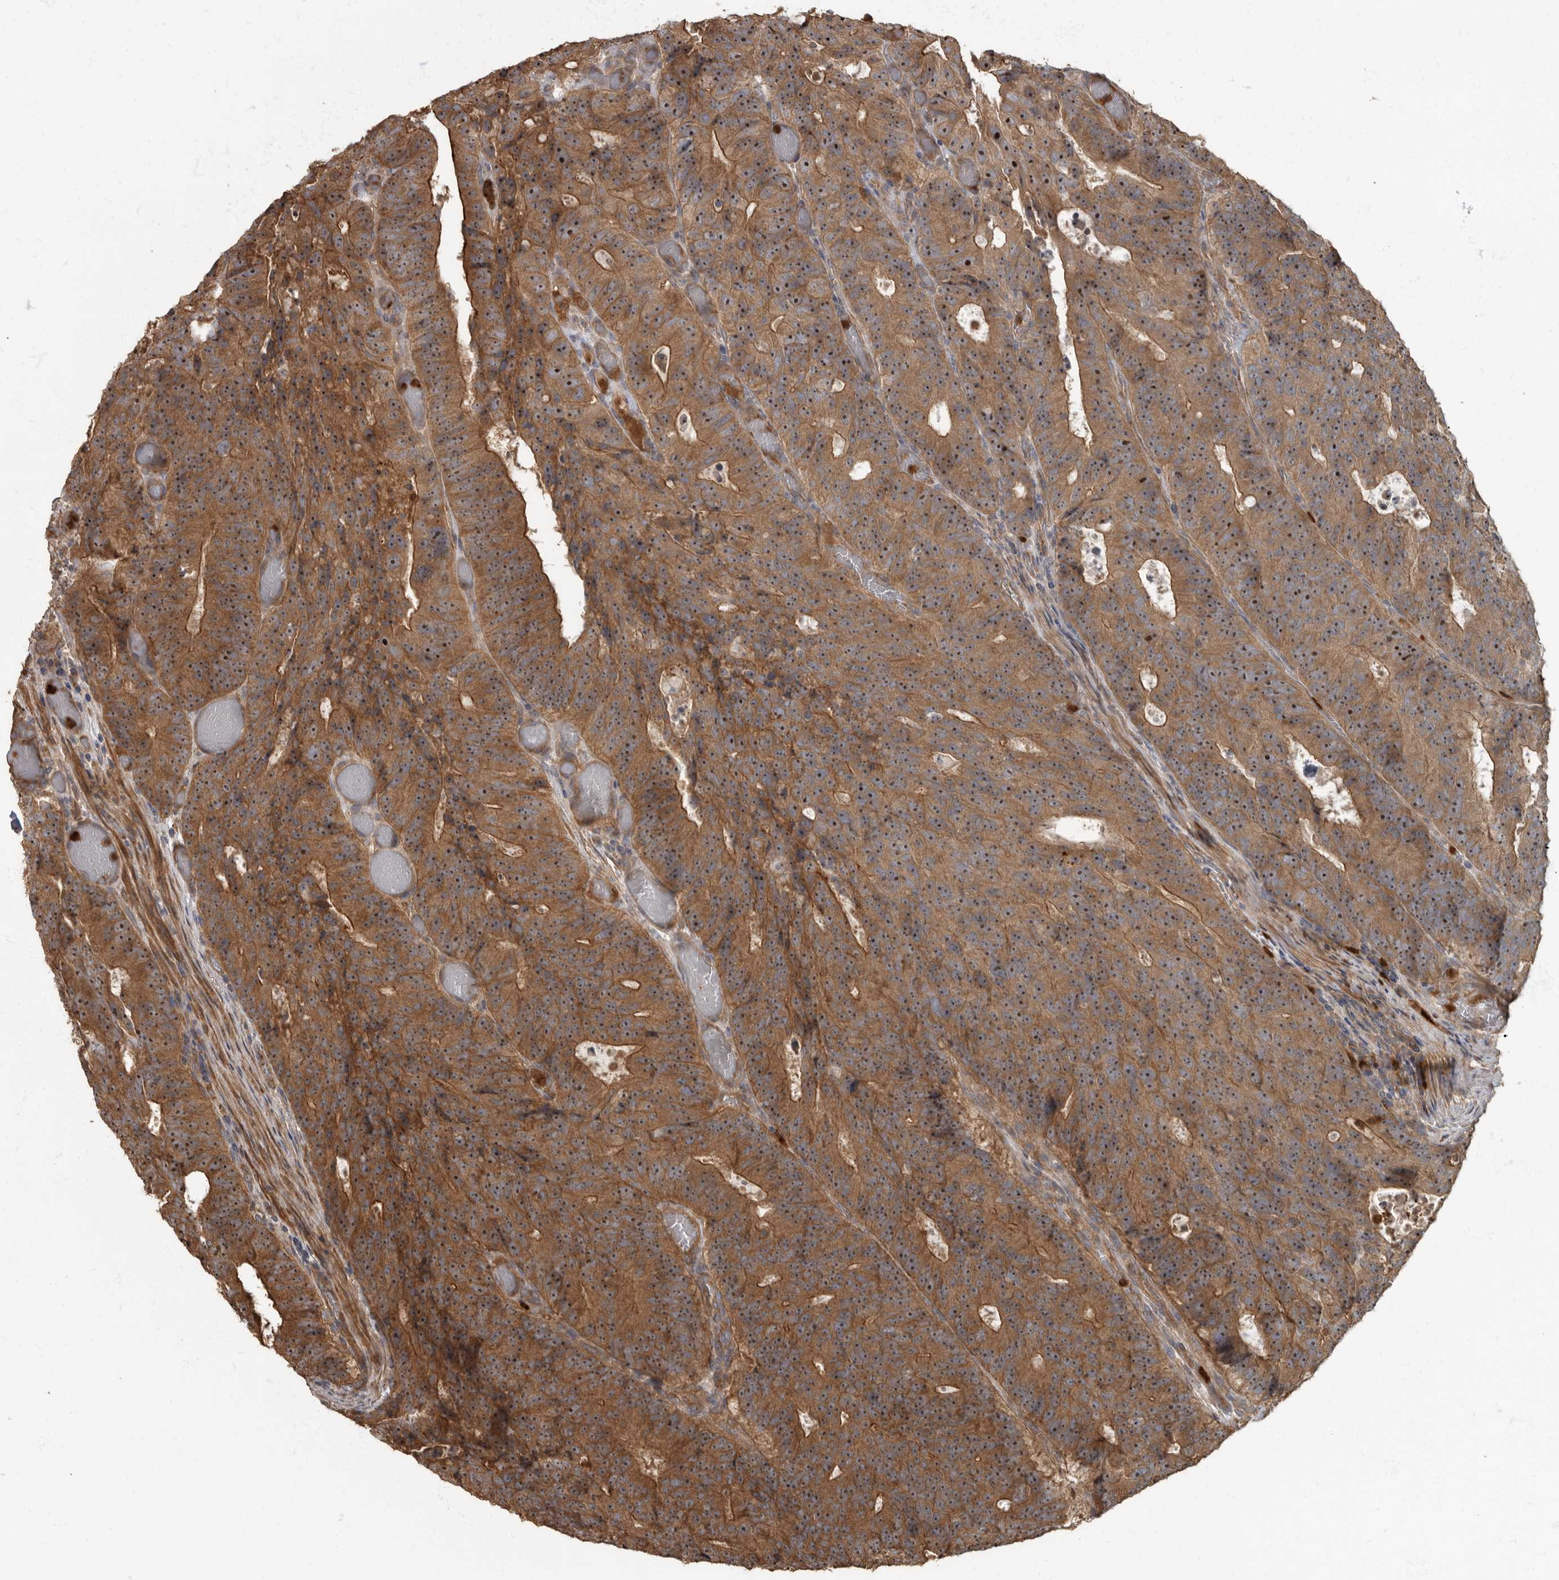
{"staining": {"intensity": "strong", "quantity": "25%-75%", "location": "cytoplasmic/membranous"}, "tissue": "colorectal cancer", "cell_type": "Tumor cells", "image_type": "cancer", "snomed": [{"axis": "morphology", "description": "Adenocarcinoma, NOS"}, {"axis": "topography", "description": "Colon"}], "caption": "The image displays immunohistochemical staining of colorectal cancer. There is strong cytoplasmic/membranous staining is seen in approximately 25%-75% of tumor cells.", "gene": "DAAM1", "patient": {"sex": "male", "age": 87}}